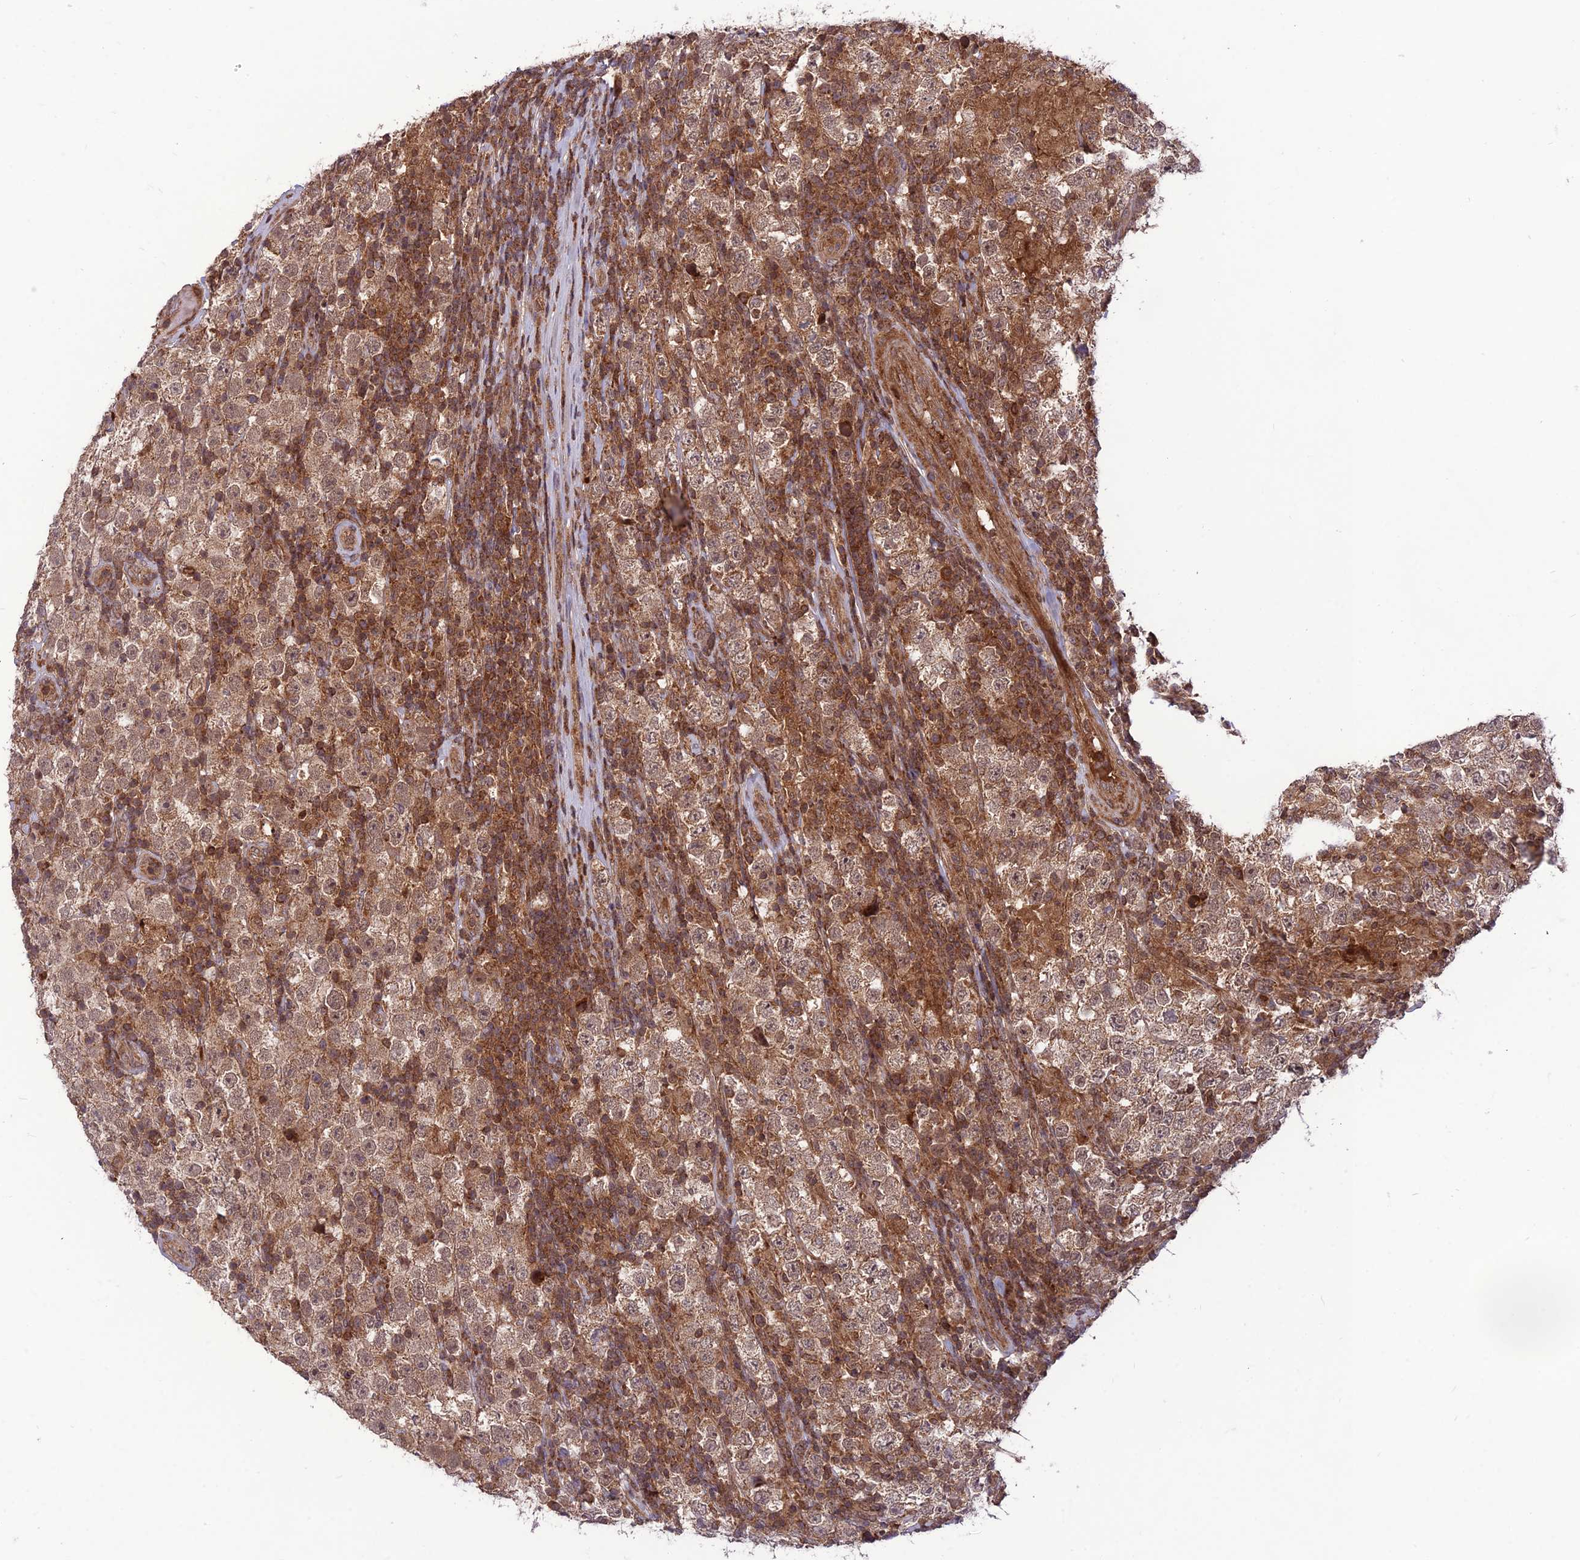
{"staining": {"intensity": "weak", "quantity": ">75%", "location": "cytoplasmic/membranous,nuclear"}, "tissue": "testis cancer", "cell_type": "Tumor cells", "image_type": "cancer", "snomed": [{"axis": "morphology", "description": "Normal tissue, NOS"}, {"axis": "morphology", "description": "Urothelial carcinoma, High grade"}, {"axis": "morphology", "description": "Seminoma, NOS"}, {"axis": "morphology", "description": "Carcinoma, Embryonal, NOS"}, {"axis": "topography", "description": "Urinary bladder"}, {"axis": "topography", "description": "Testis"}], "caption": "Testis embryonal carcinoma stained with IHC reveals weak cytoplasmic/membranous and nuclear staining in approximately >75% of tumor cells.", "gene": "NDUFC1", "patient": {"sex": "male", "age": 41}}